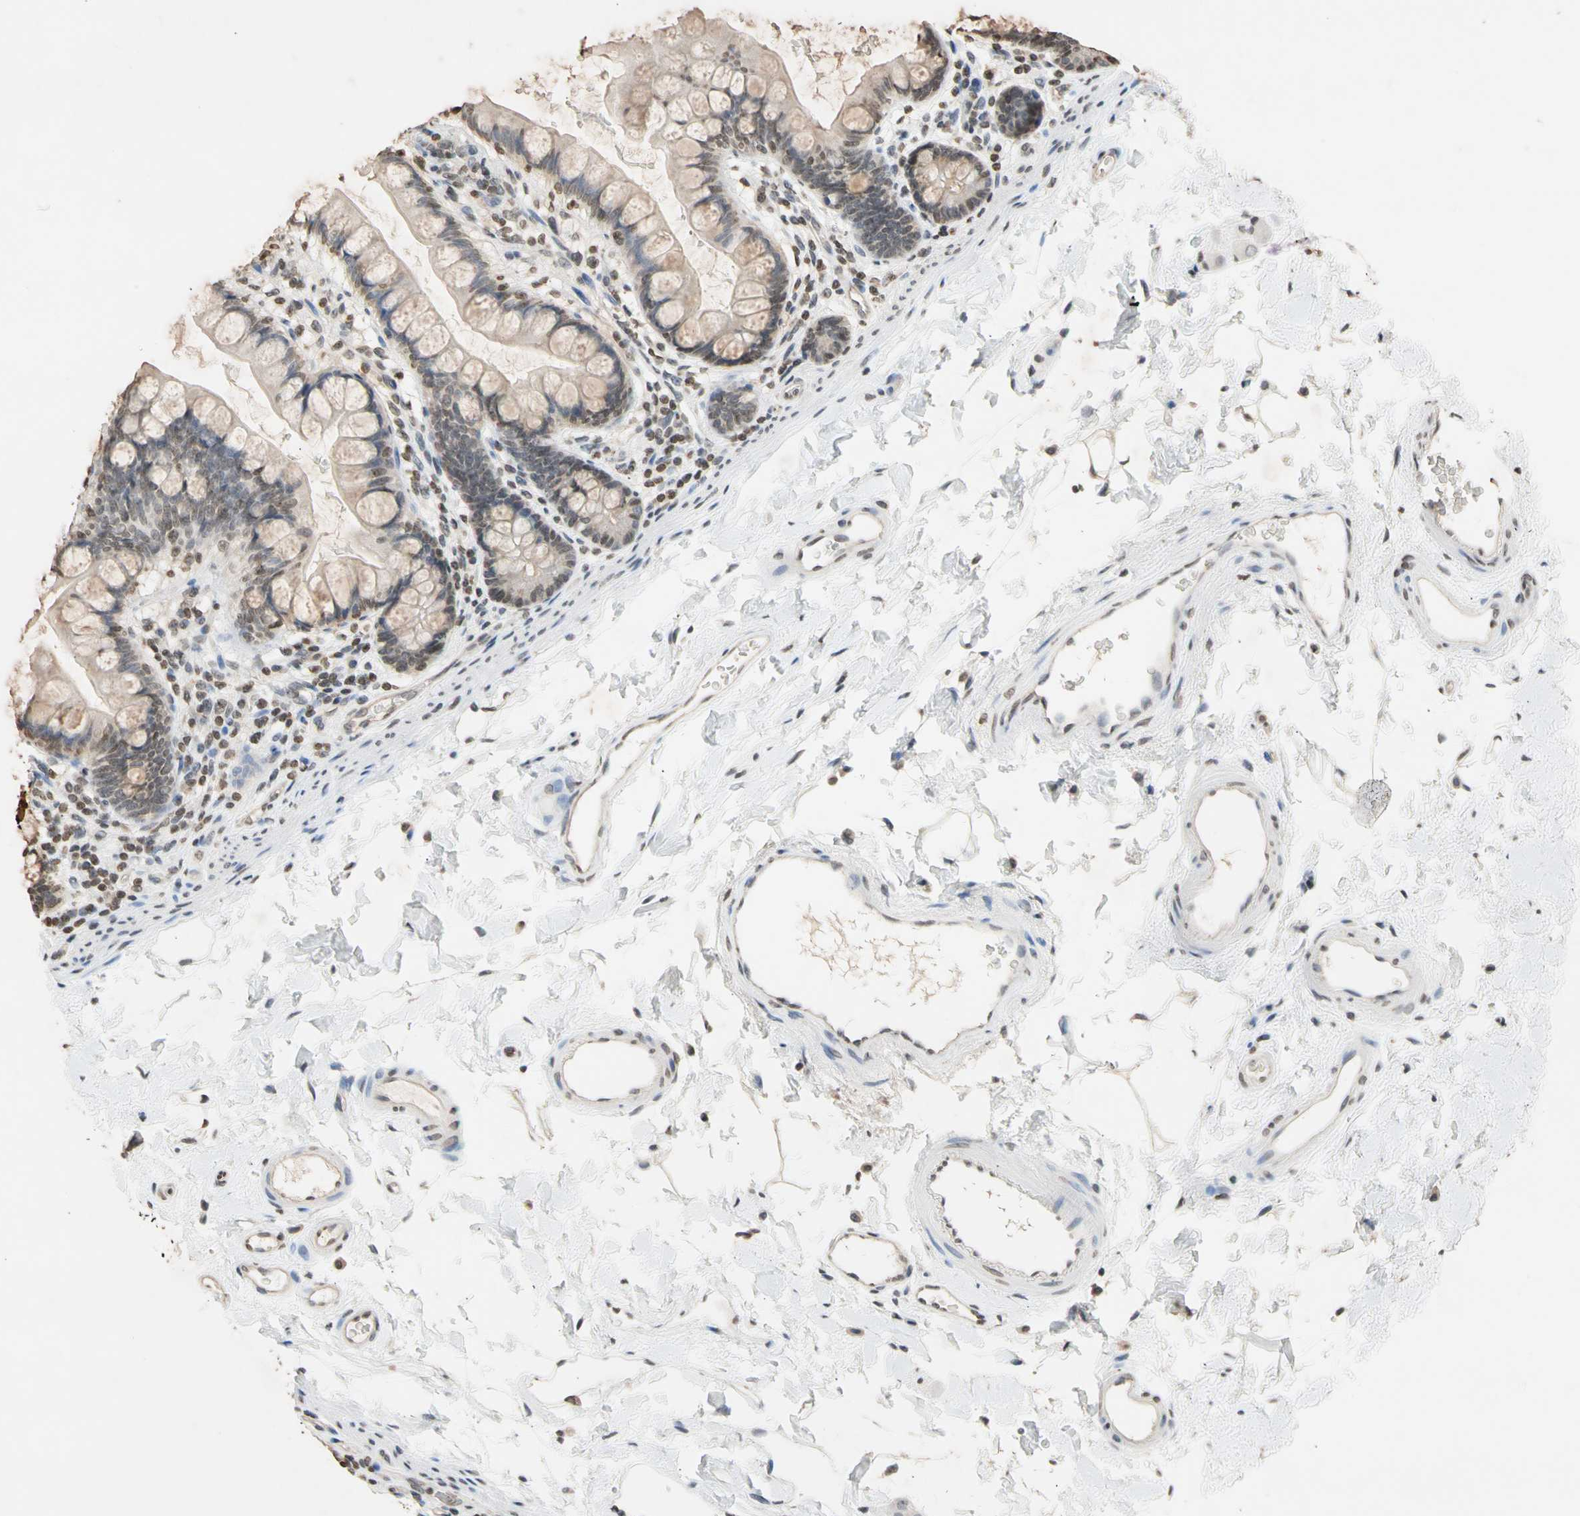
{"staining": {"intensity": "weak", "quantity": ">75%", "location": "cytoplasmic/membranous,nuclear"}, "tissue": "small intestine", "cell_type": "Glandular cells", "image_type": "normal", "snomed": [{"axis": "morphology", "description": "Normal tissue, NOS"}, {"axis": "topography", "description": "Small intestine"}], "caption": "Immunohistochemical staining of unremarkable human small intestine demonstrates low levels of weak cytoplasmic/membranous,nuclear expression in approximately >75% of glandular cells. Immunohistochemistry (ihc) stains the protein in brown and the nuclei are stained blue.", "gene": "GPX4", "patient": {"sex": "female", "age": 58}}